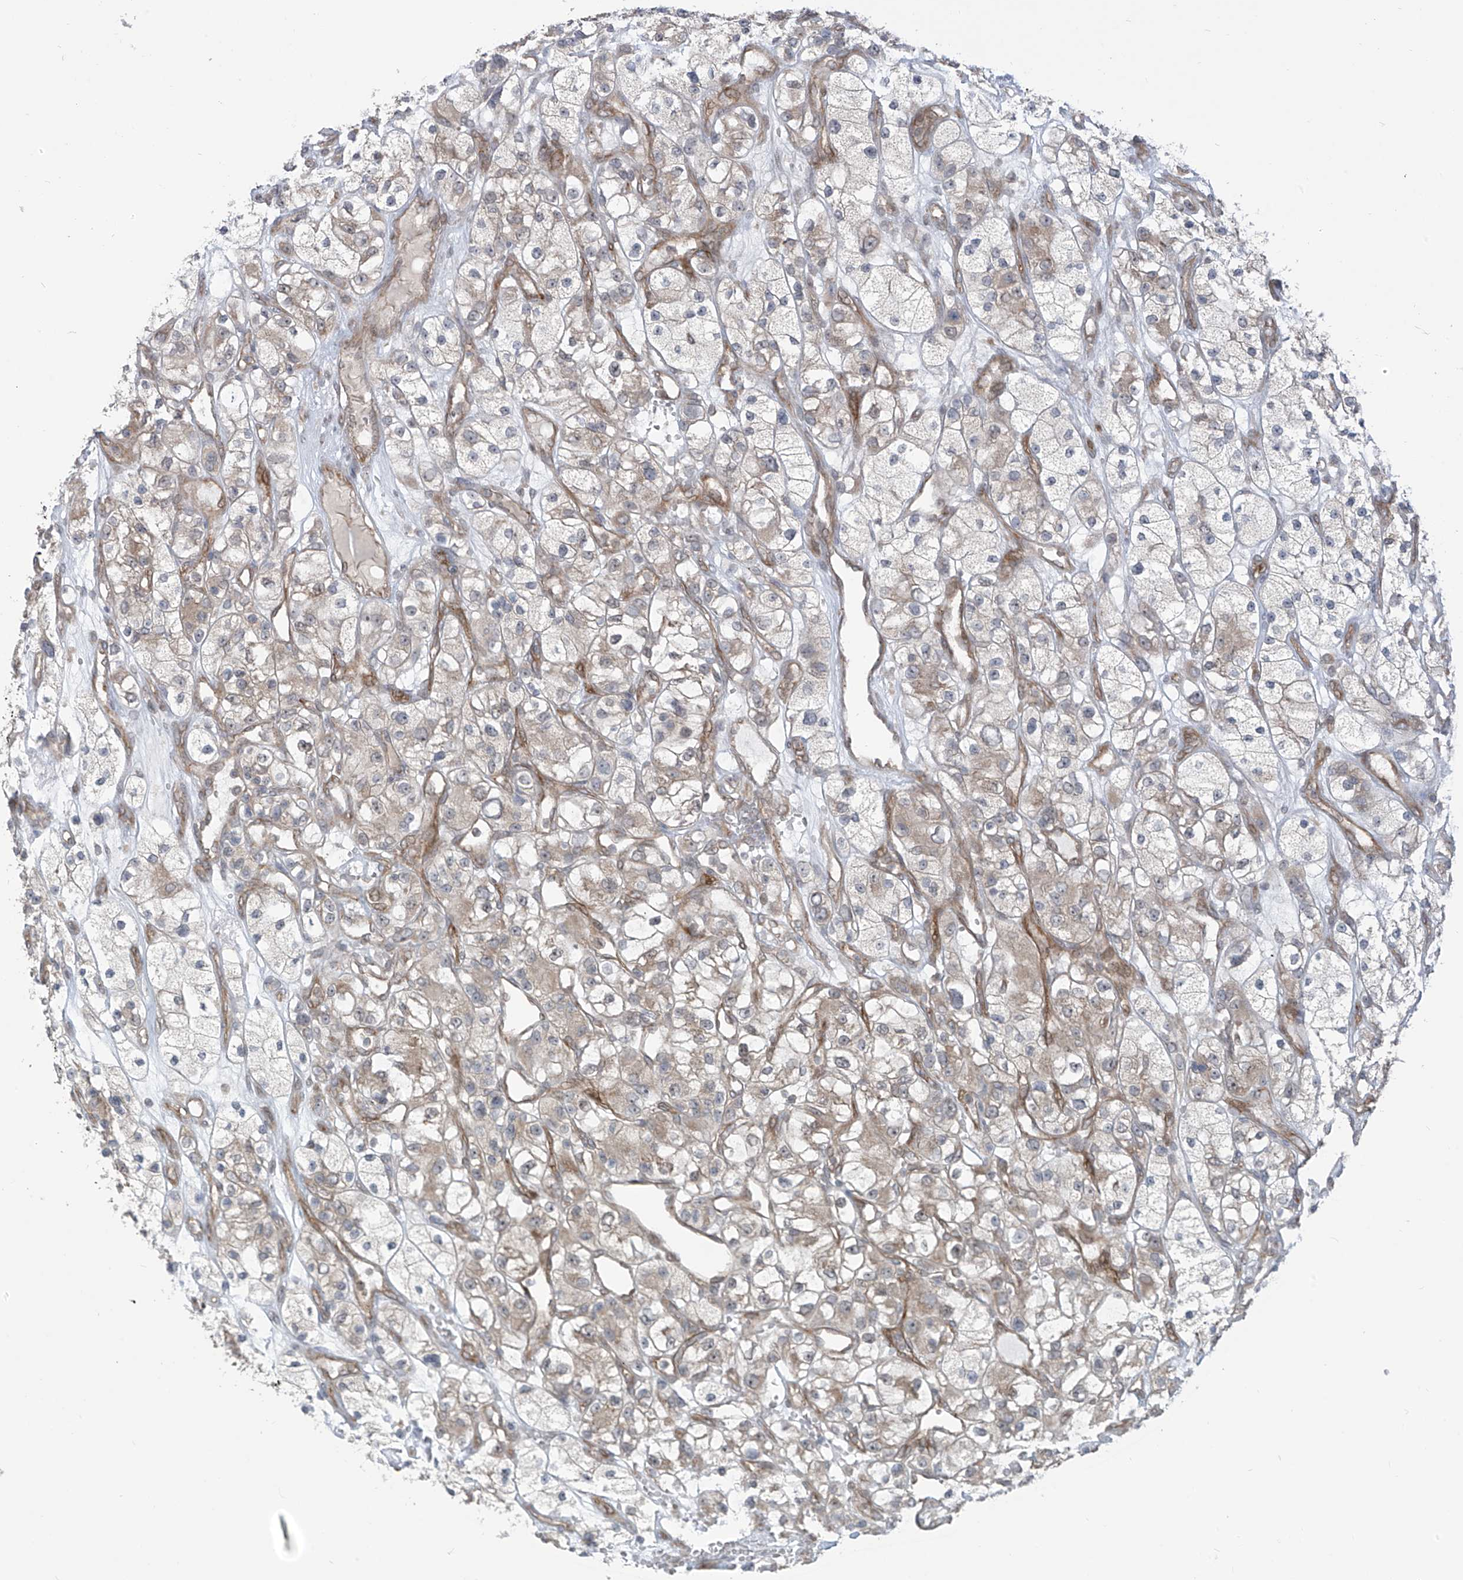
{"staining": {"intensity": "negative", "quantity": "none", "location": "none"}, "tissue": "renal cancer", "cell_type": "Tumor cells", "image_type": "cancer", "snomed": [{"axis": "morphology", "description": "Adenocarcinoma, NOS"}, {"axis": "topography", "description": "Kidney"}], "caption": "Immunohistochemistry micrograph of renal adenocarcinoma stained for a protein (brown), which shows no positivity in tumor cells. (DAB (3,3'-diaminobenzidine) immunohistochemistry, high magnification).", "gene": "TRIM67", "patient": {"sex": "female", "age": 57}}